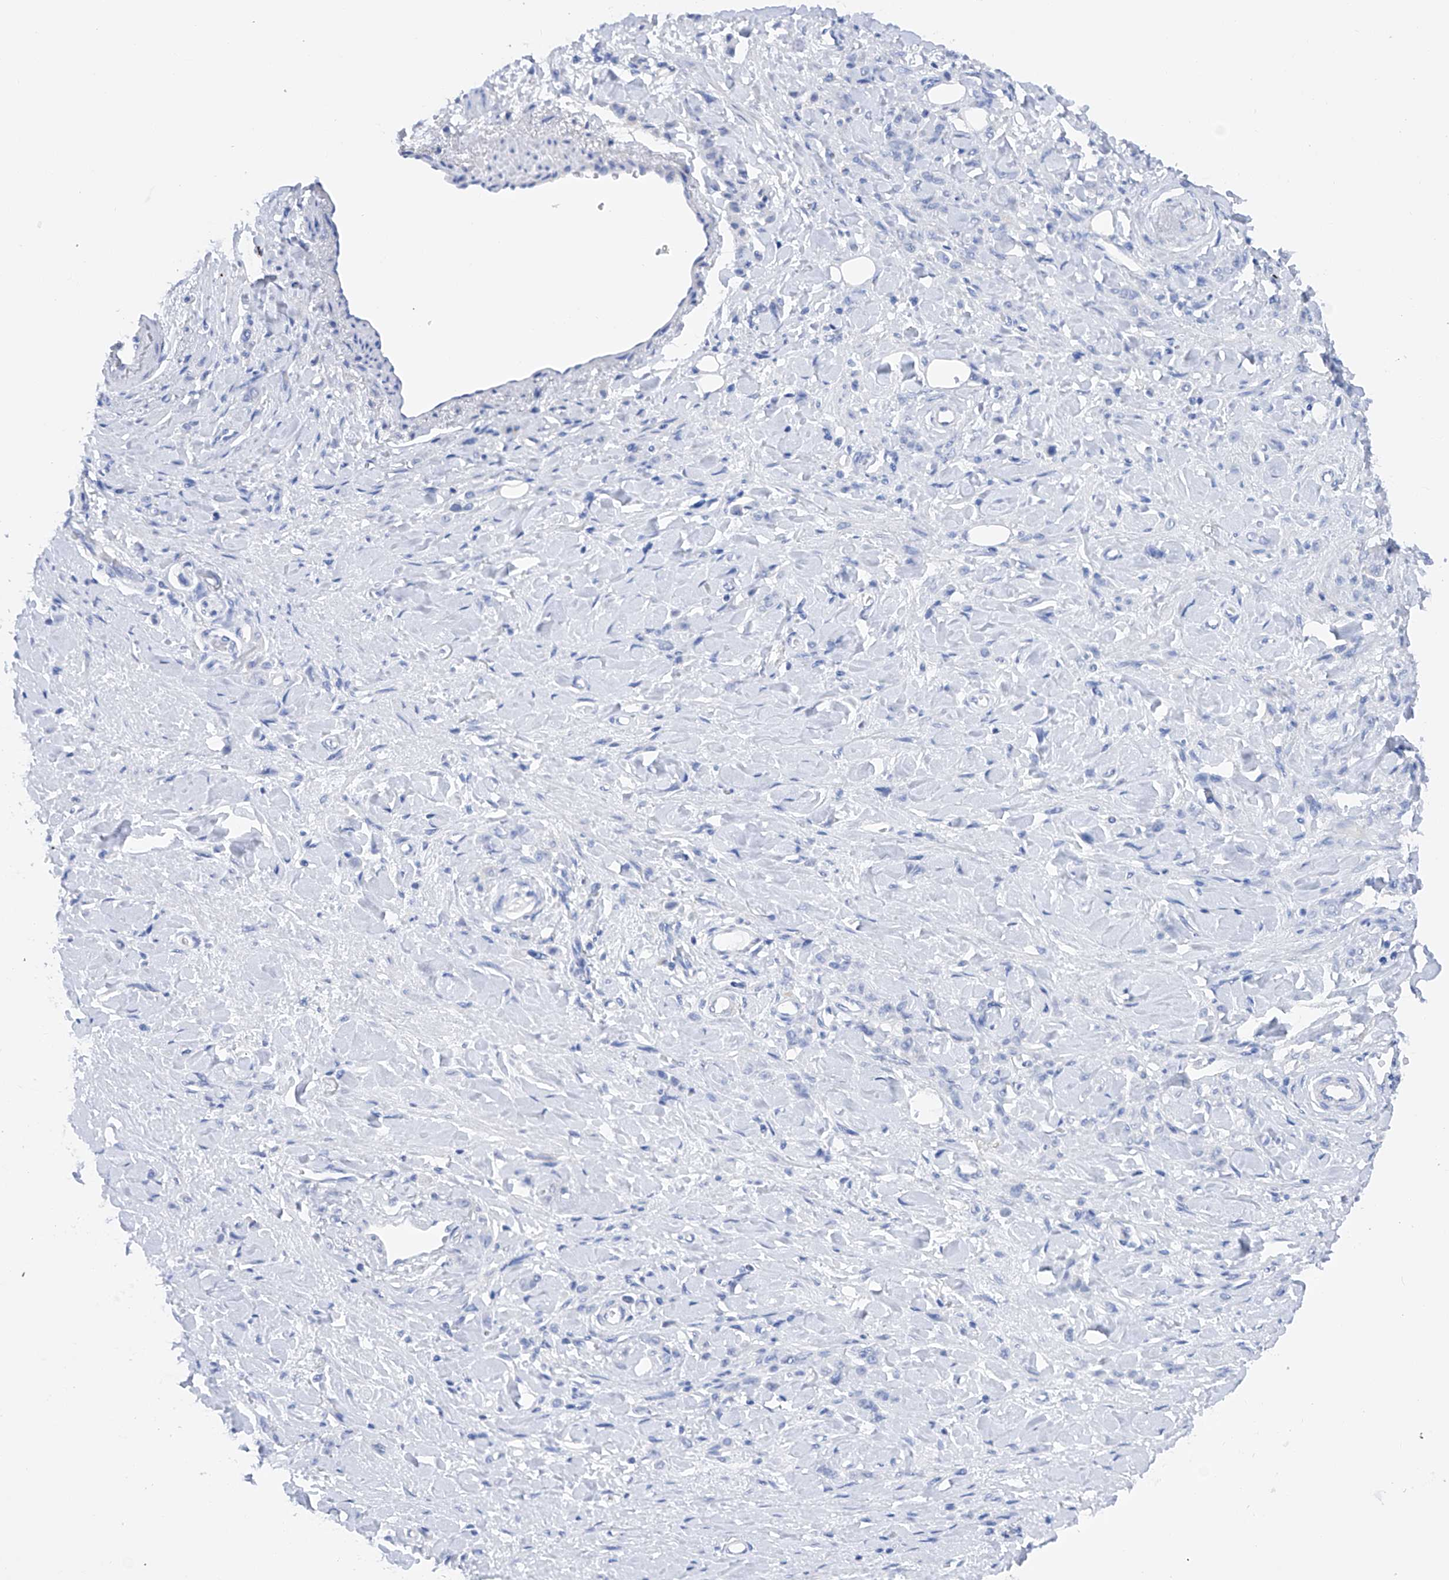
{"staining": {"intensity": "negative", "quantity": "none", "location": "none"}, "tissue": "stomach cancer", "cell_type": "Tumor cells", "image_type": "cancer", "snomed": [{"axis": "morphology", "description": "Normal tissue, NOS"}, {"axis": "morphology", "description": "Adenocarcinoma, NOS"}, {"axis": "topography", "description": "Stomach"}], "caption": "Immunohistochemistry photomicrograph of neoplastic tissue: stomach adenocarcinoma stained with DAB shows no significant protein expression in tumor cells. (Immunohistochemistry (ihc), brightfield microscopy, high magnification).", "gene": "FLG", "patient": {"sex": "male", "age": 82}}